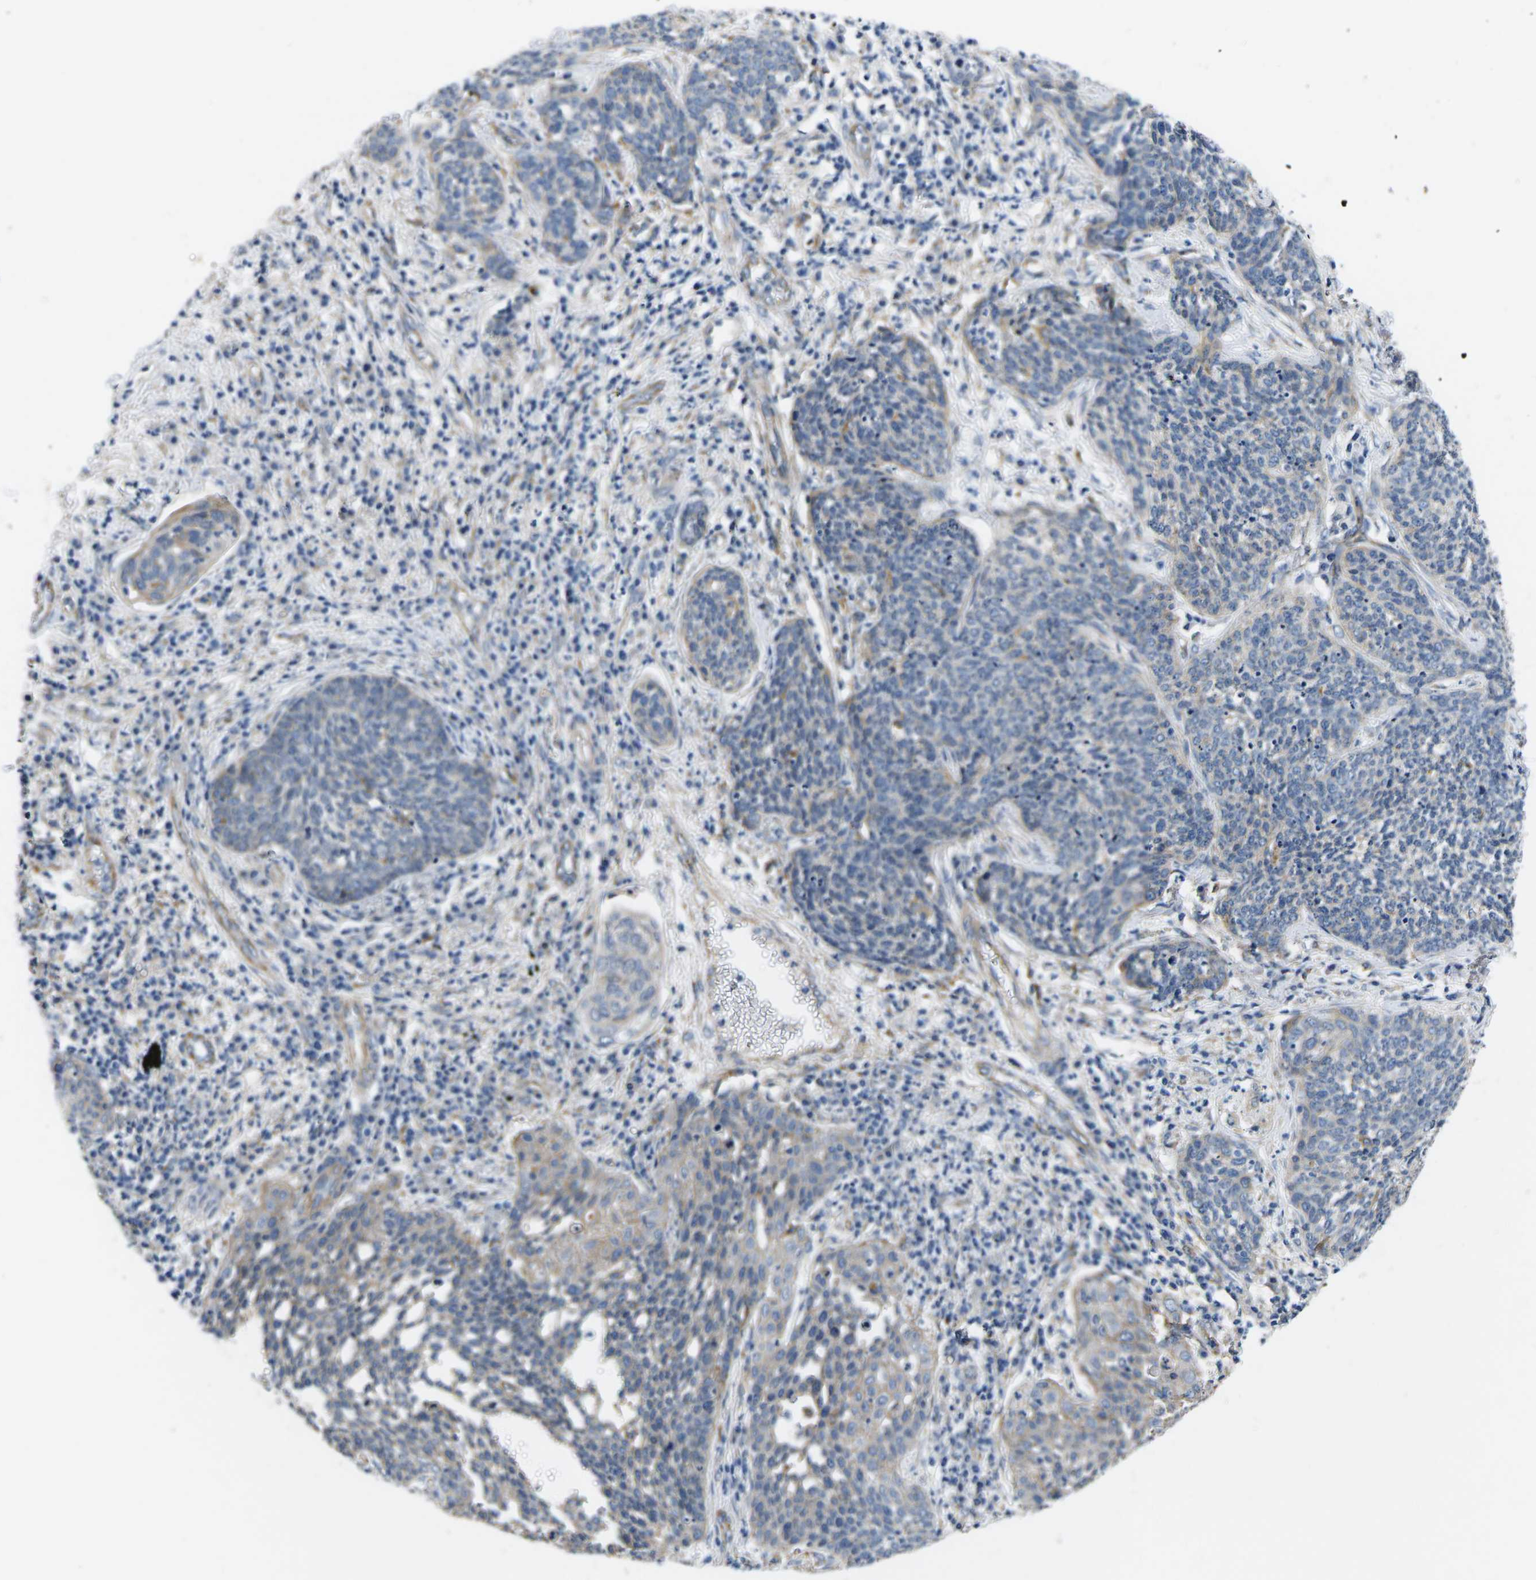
{"staining": {"intensity": "weak", "quantity": "<25%", "location": "cytoplasmic/membranous"}, "tissue": "cervical cancer", "cell_type": "Tumor cells", "image_type": "cancer", "snomed": [{"axis": "morphology", "description": "Squamous cell carcinoma, NOS"}, {"axis": "topography", "description": "Cervix"}], "caption": "Human cervical squamous cell carcinoma stained for a protein using immunohistochemistry (IHC) demonstrates no expression in tumor cells.", "gene": "CTNND1", "patient": {"sex": "female", "age": 34}}